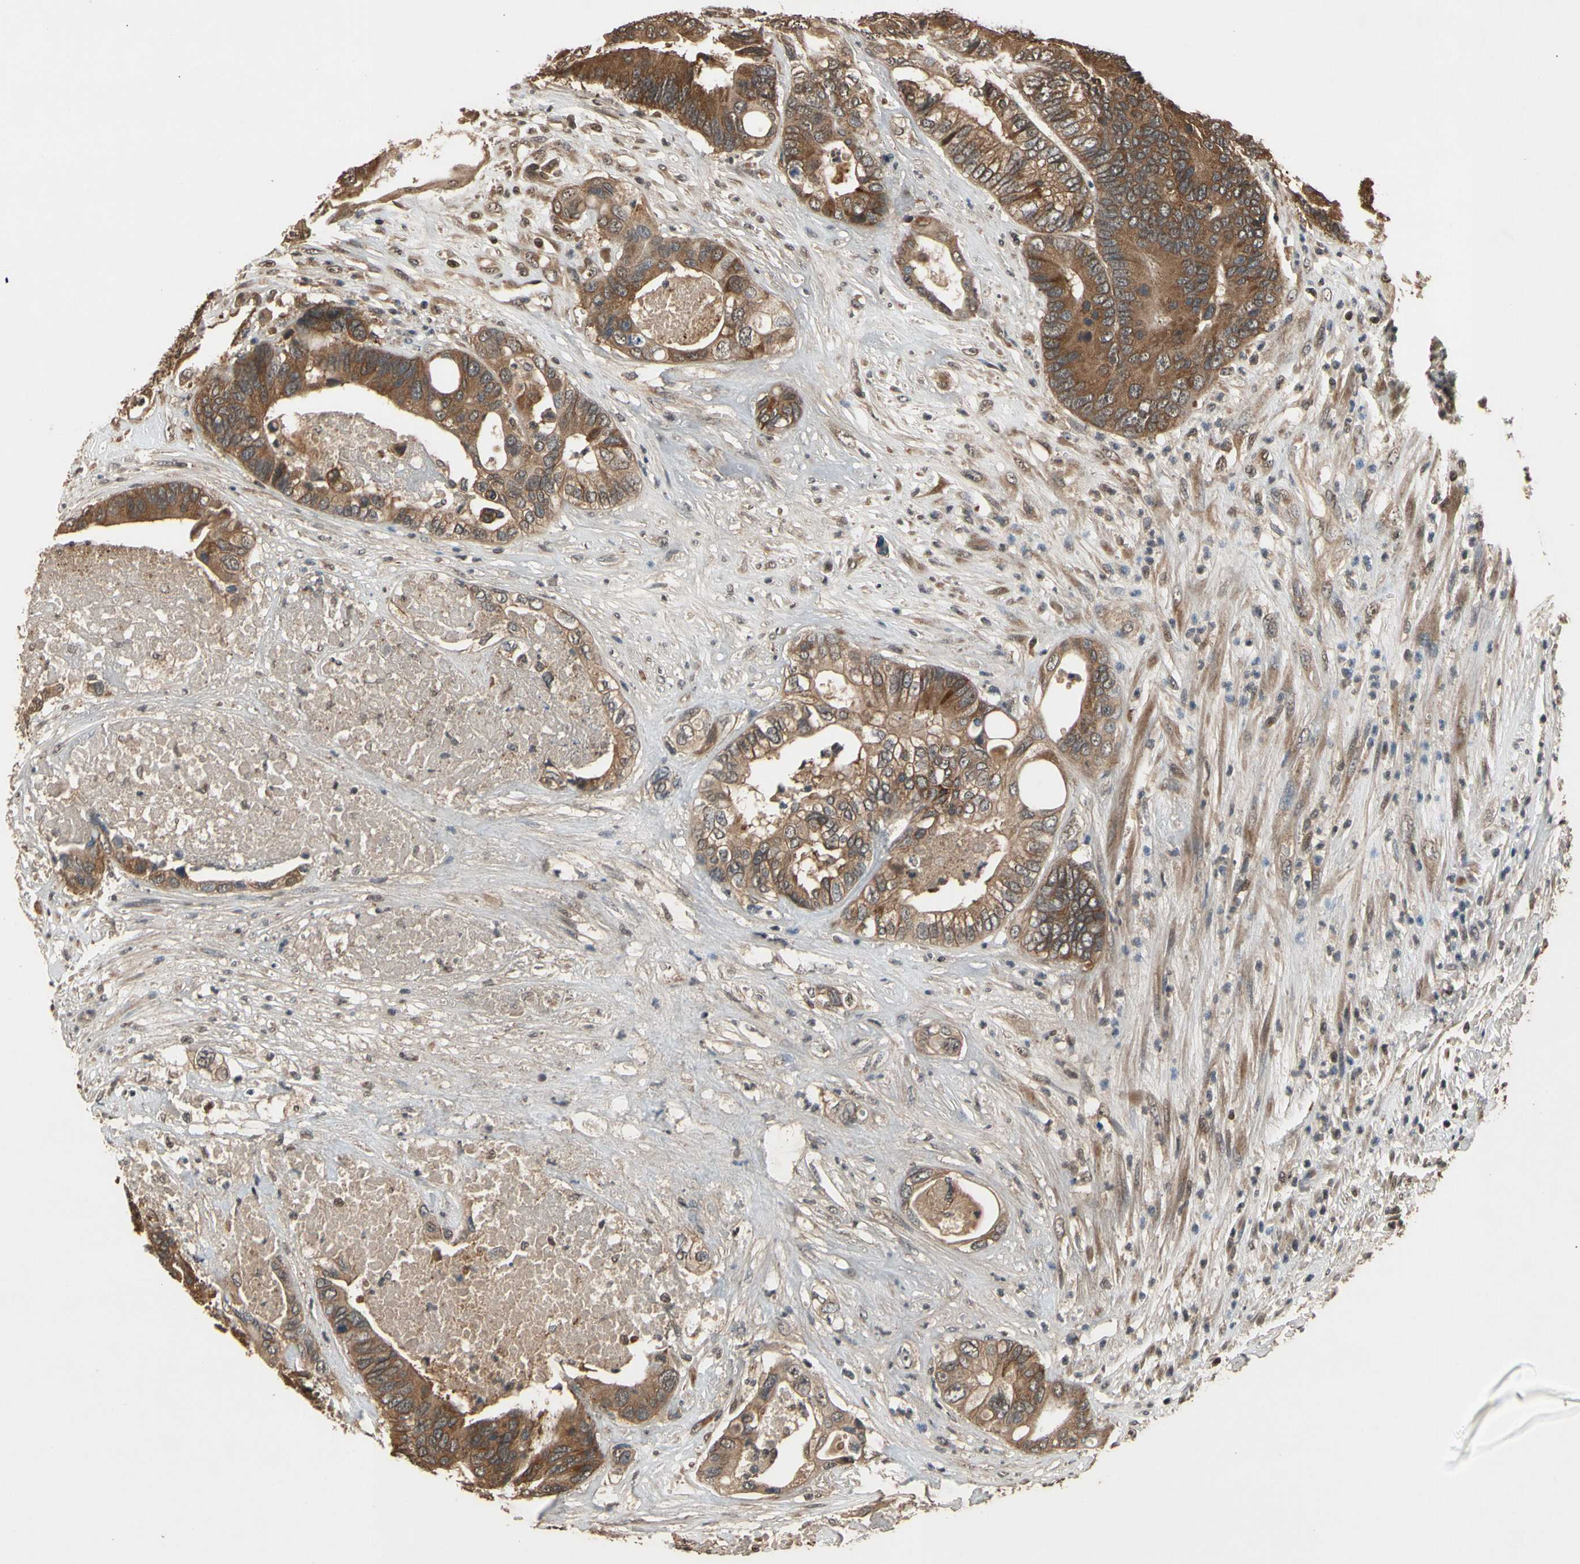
{"staining": {"intensity": "strong", "quantity": ">75%", "location": "cytoplasmic/membranous"}, "tissue": "colorectal cancer", "cell_type": "Tumor cells", "image_type": "cancer", "snomed": [{"axis": "morphology", "description": "Adenocarcinoma, NOS"}, {"axis": "topography", "description": "Rectum"}], "caption": "Immunohistochemical staining of colorectal cancer (adenocarcinoma) demonstrates high levels of strong cytoplasmic/membranous positivity in approximately >75% of tumor cells.", "gene": "TMEM230", "patient": {"sex": "male", "age": 55}}